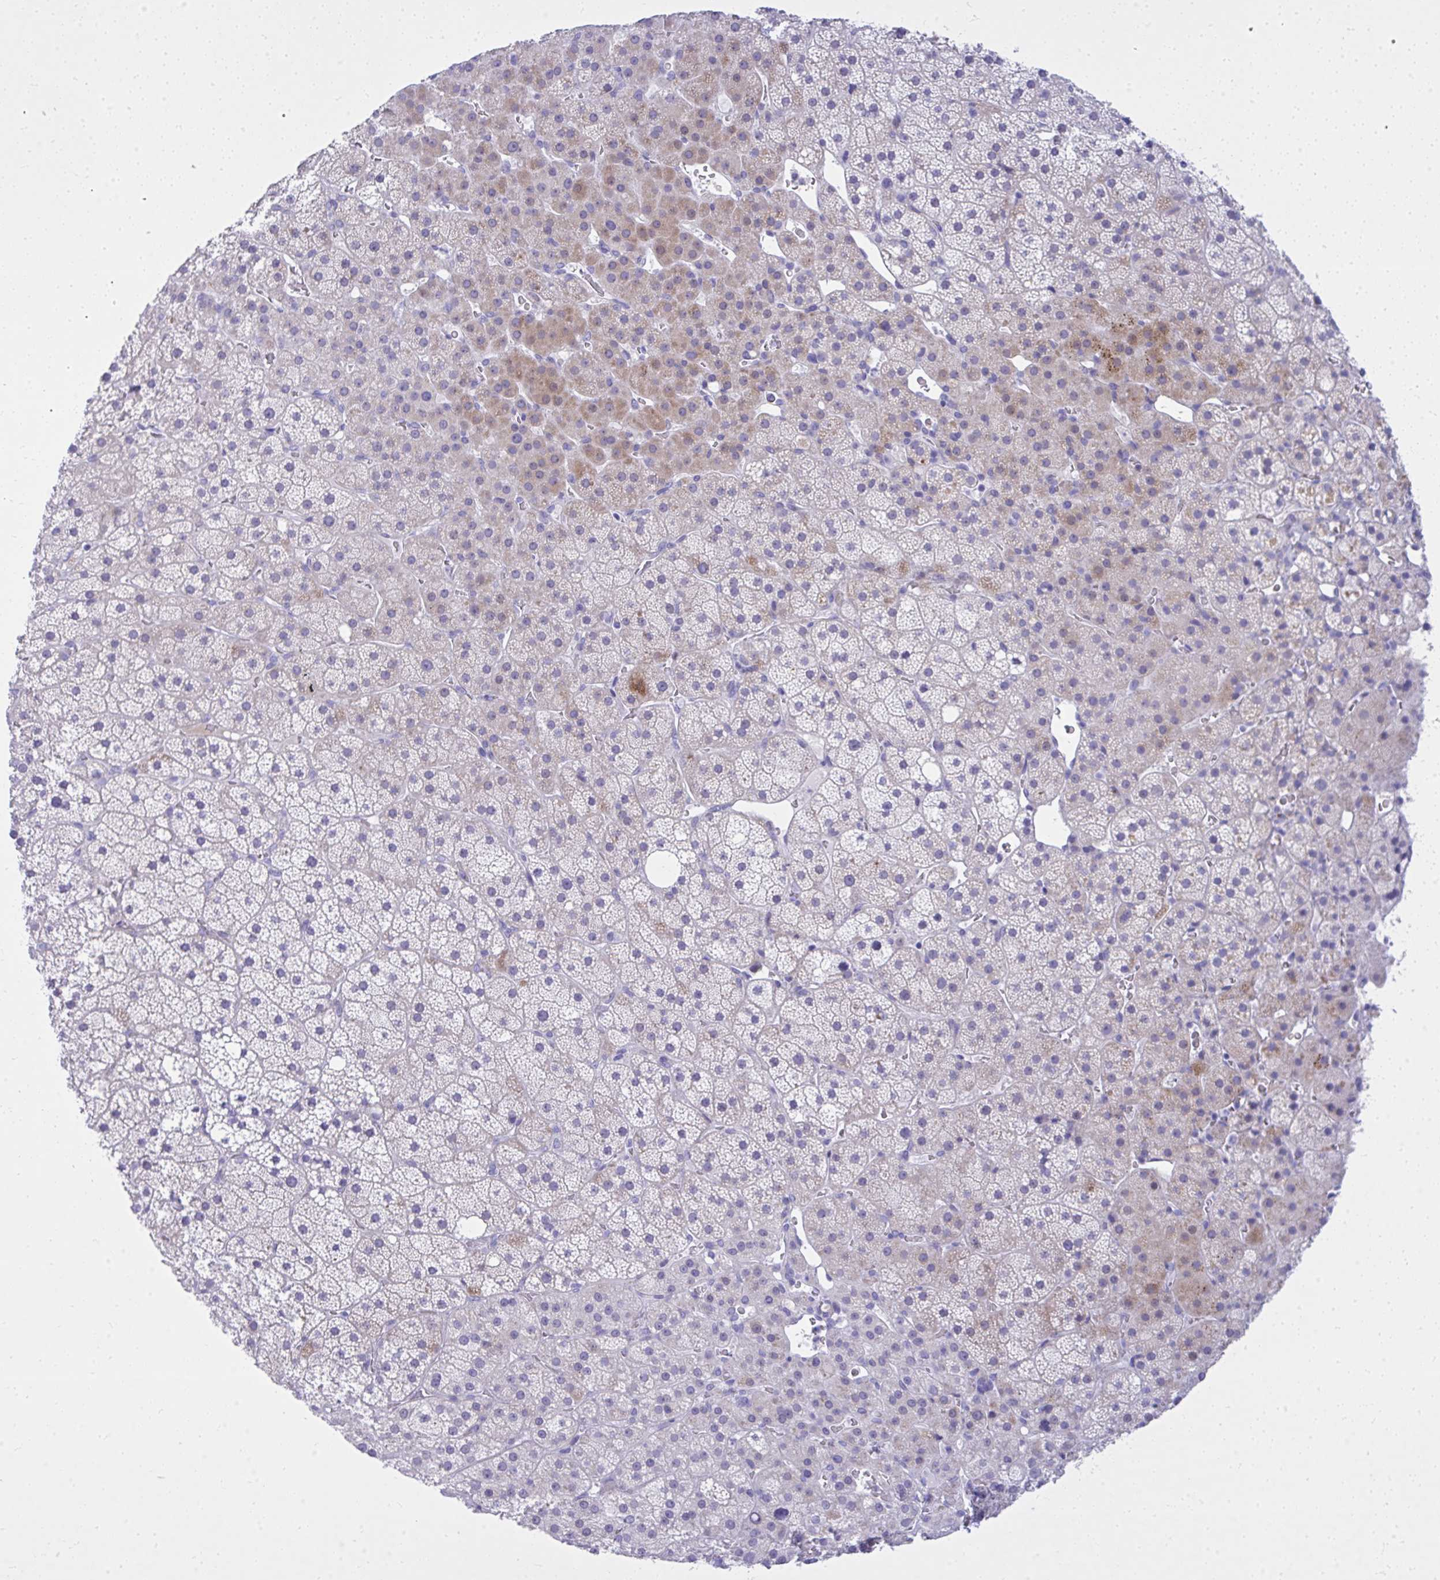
{"staining": {"intensity": "moderate", "quantity": "<25%", "location": "cytoplasmic/membranous"}, "tissue": "adrenal gland", "cell_type": "Glandular cells", "image_type": "normal", "snomed": [{"axis": "morphology", "description": "Normal tissue, NOS"}, {"axis": "topography", "description": "Adrenal gland"}], "caption": "A brown stain labels moderate cytoplasmic/membranous staining of a protein in glandular cells of benign human adrenal gland.", "gene": "BCL6B", "patient": {"sex": "male", "age": 53}}